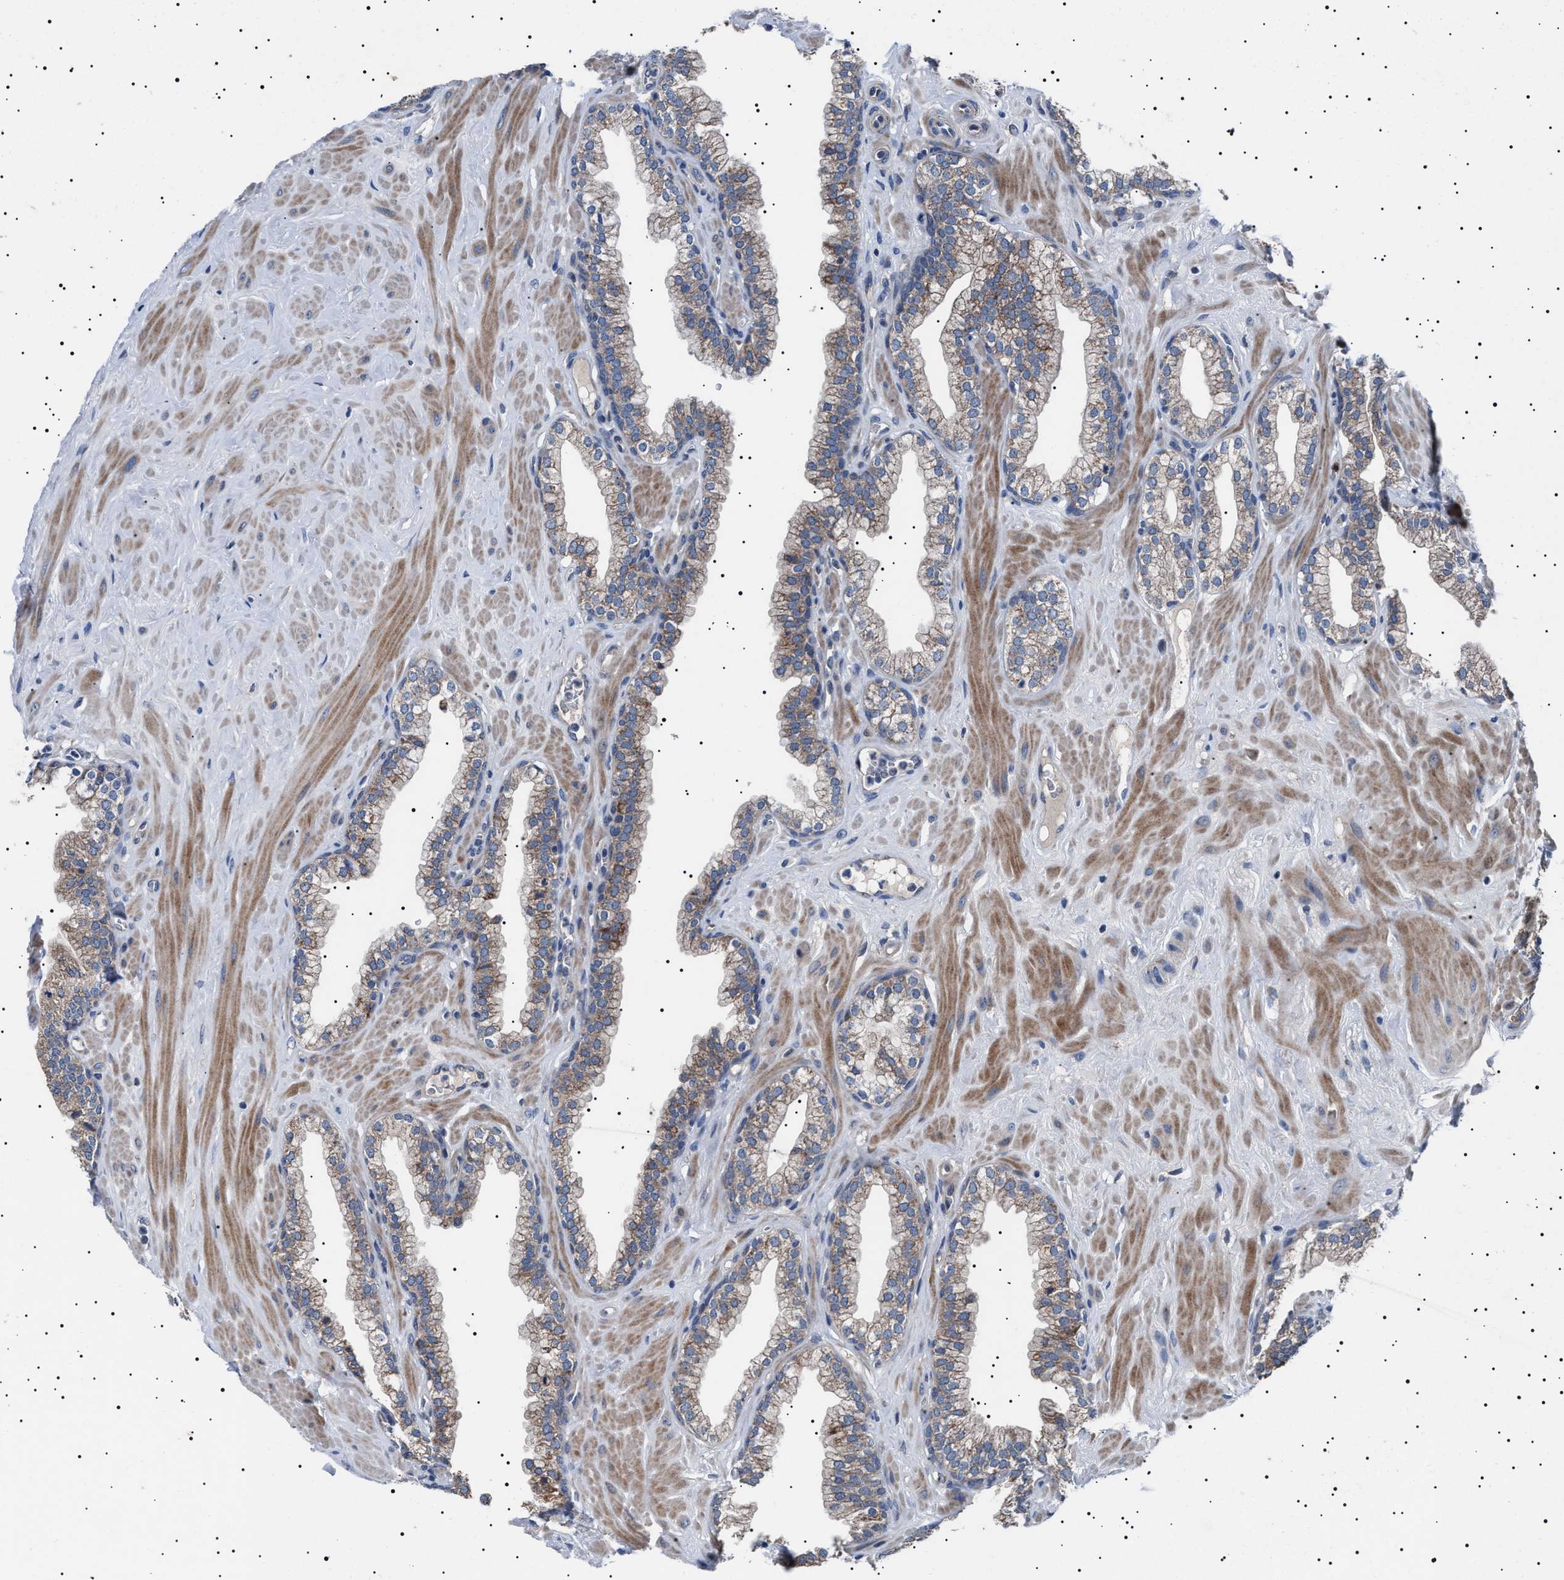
{"staining": {"intensity": "moderate", "quantity": "<25%", "location": "cytoplasmic/membranous"}, "tissue": "prostate", "cell_type": "Glandular cells", "image_type": "normal", "snomed": [{"axis": "morphology", "description": "Normal tissue, NOS"}, {"axis": "morphology", "description": "Urothelial carcinoma, Low grade"}, {"axis": "topography", "description": "Urinary bladder"}, {"axis": "topography", "description": "Prostate"}], "caption": "Protein analysis of unremarkable prostate reveals moderate cytoplasmic/membranous staining in approximately <25% of glandular cells. (DAB IHC with brightfield microscopy, high magnification).", "gene": "PTRH1", "patient": {"sex": "male", "age": 60}}